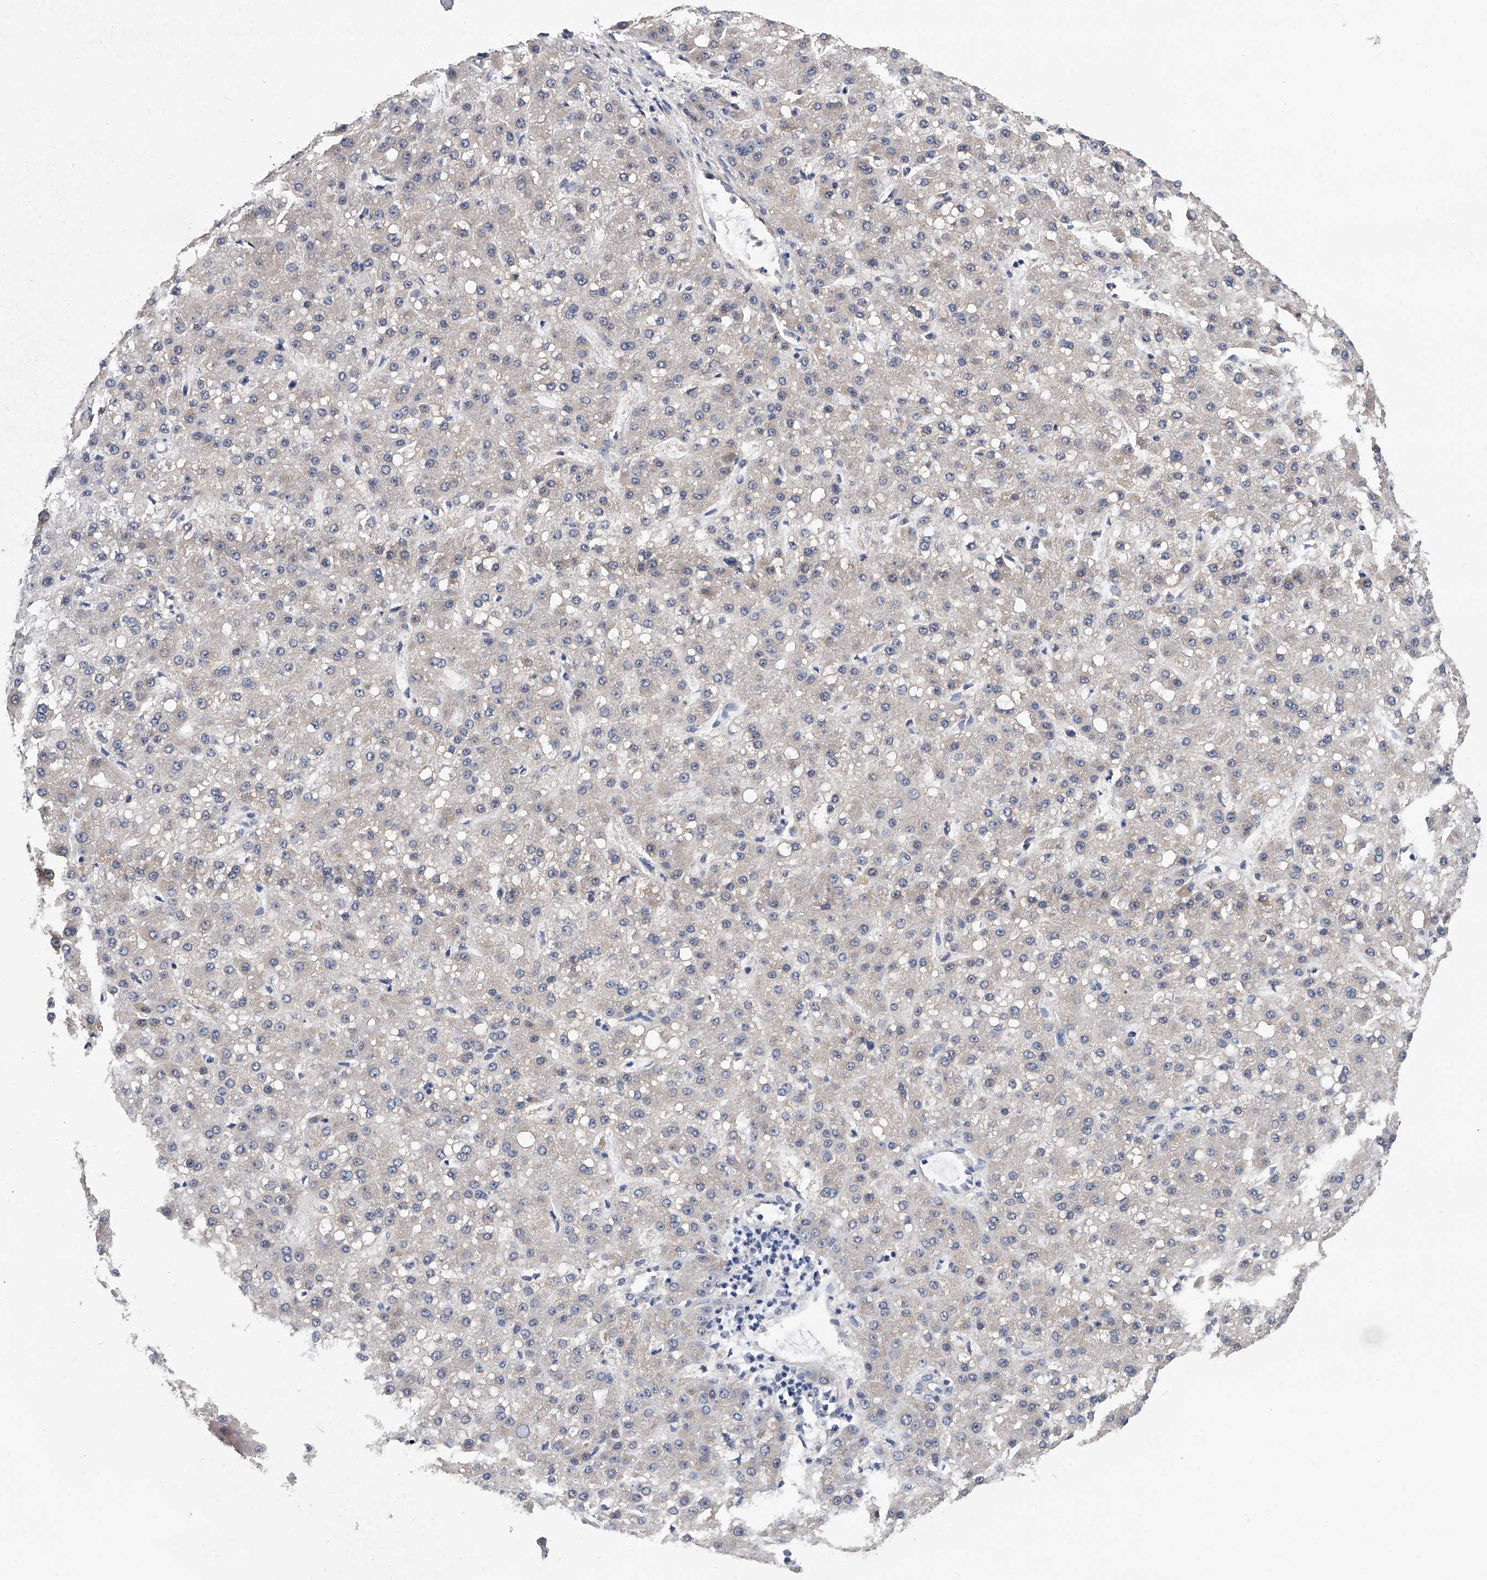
{"staining": {"intensity": "negative", "quantity": "none", "location": "none"}, "tissue": "liver cancer", "cell_type": "Tumor cells", "image_type": "cancer", "snomed": [{"axis": "morphology", "description": "Carcinoma, Hepatocellular, NOS"}, {"axis": "topography", "description": "Liver"}], "caption": "High power microscopy image of an IHC micrograph of liver cancer (hepatocellular carcinoma), revealing no significant staining in tumor cells. (IHC, brightfield microscopy, high magnification).", "gene": "PGM3", "patient": {"sex": "male", "age": 67}}